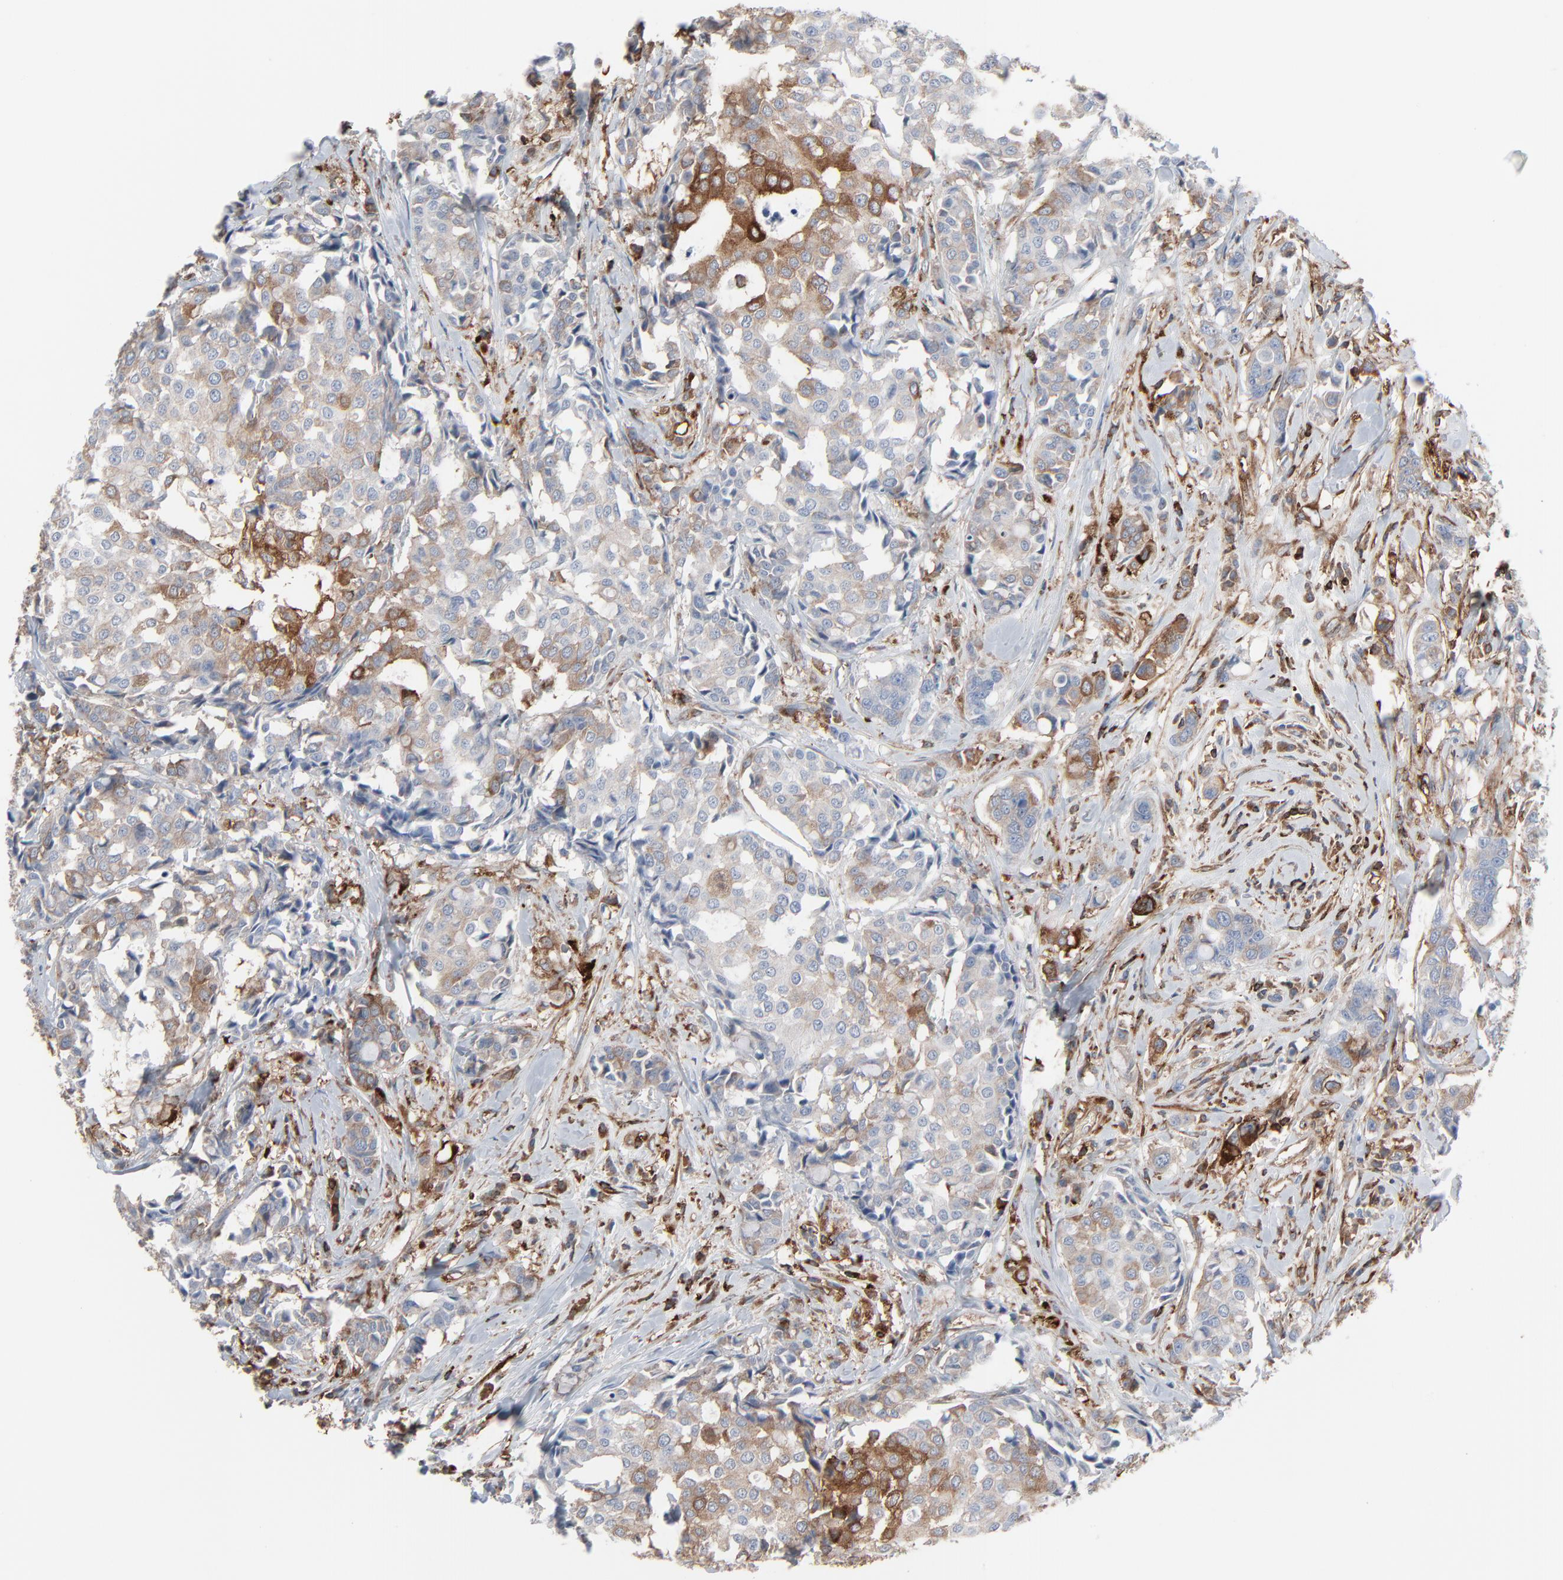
{"staining": {"intensity": "moderate", "quantity": "25%-75%", "location": "cytoplasmic/membranous"}, "tissue": "breast cancer", "cell_type": "Tumor cells", "image_type": "cancer", "snomed": [{"axis": "morphology", "description": "Duct carcinoma"}, {"axis": "topography", "description": "Breast"}], "caption": "A high-resolution image shows IHC staining of breast cancer, which displays moderate cytoplasmic/membranous expression in approximately 25%-75% of tumor cells.", "gene": "OPTN", "patient": {"sex": "female", "age": 27}}